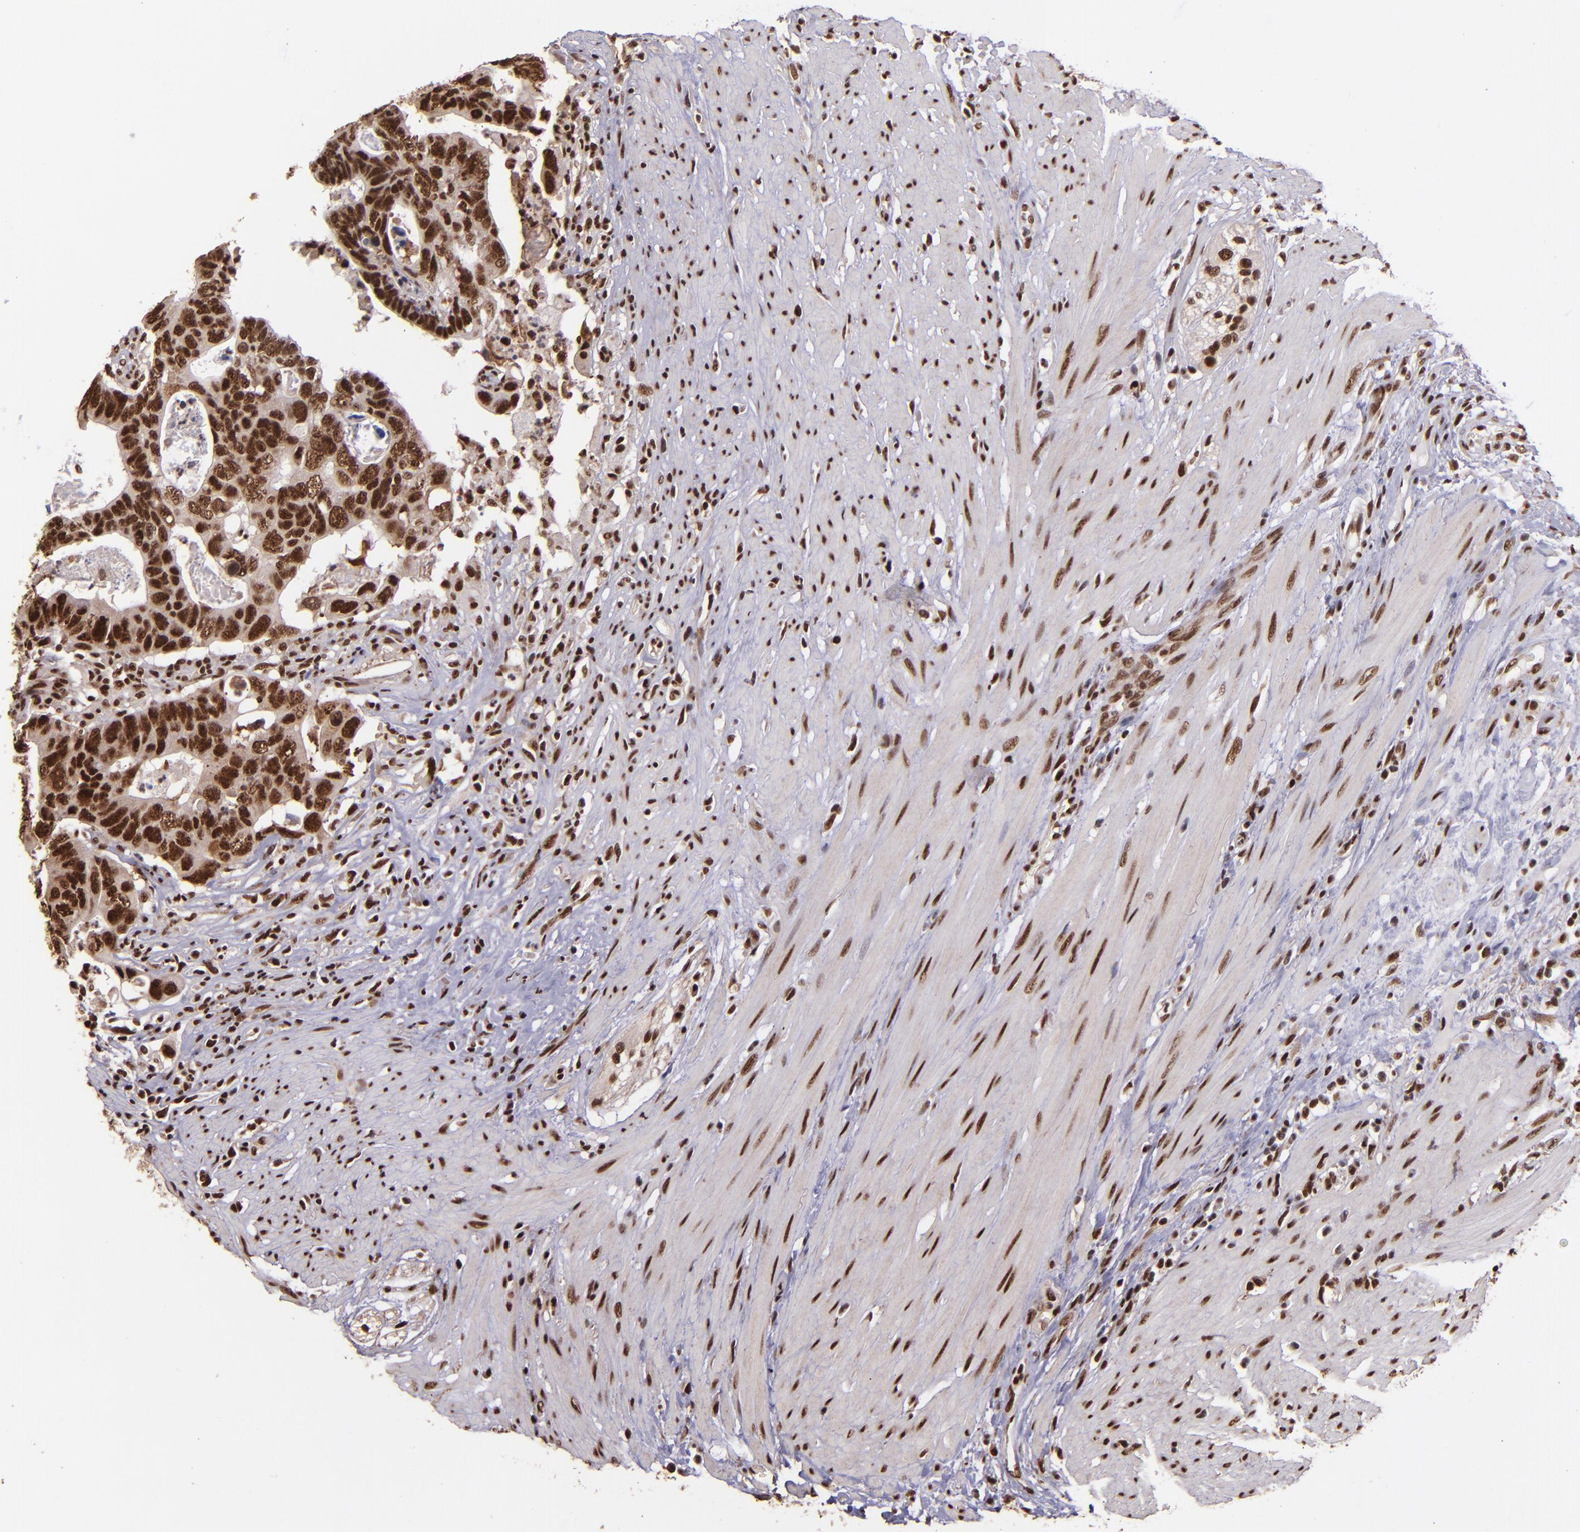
{"staining": {"intensity": "strong", "quantity": ">75%", "location": "cytoplasmic/membranous,nuclear"}, "tissue": "colorectal cancer", "cell_type": "Tumor cells", "image_type": "cancer", "snomed": [{"axis": "morphology", "description": "Adenocarcinoma, NOS"}, {"axis": "topography", "description": "Rectum"}], "caption": "A brown stain shows strong cytoplasmic/membranous and nuclear staining of a protein in human adenocarcinoma (colorectal) tumor cells.", "gene": "PQBP1", "patient": {"sex": "male", "age": 53}}